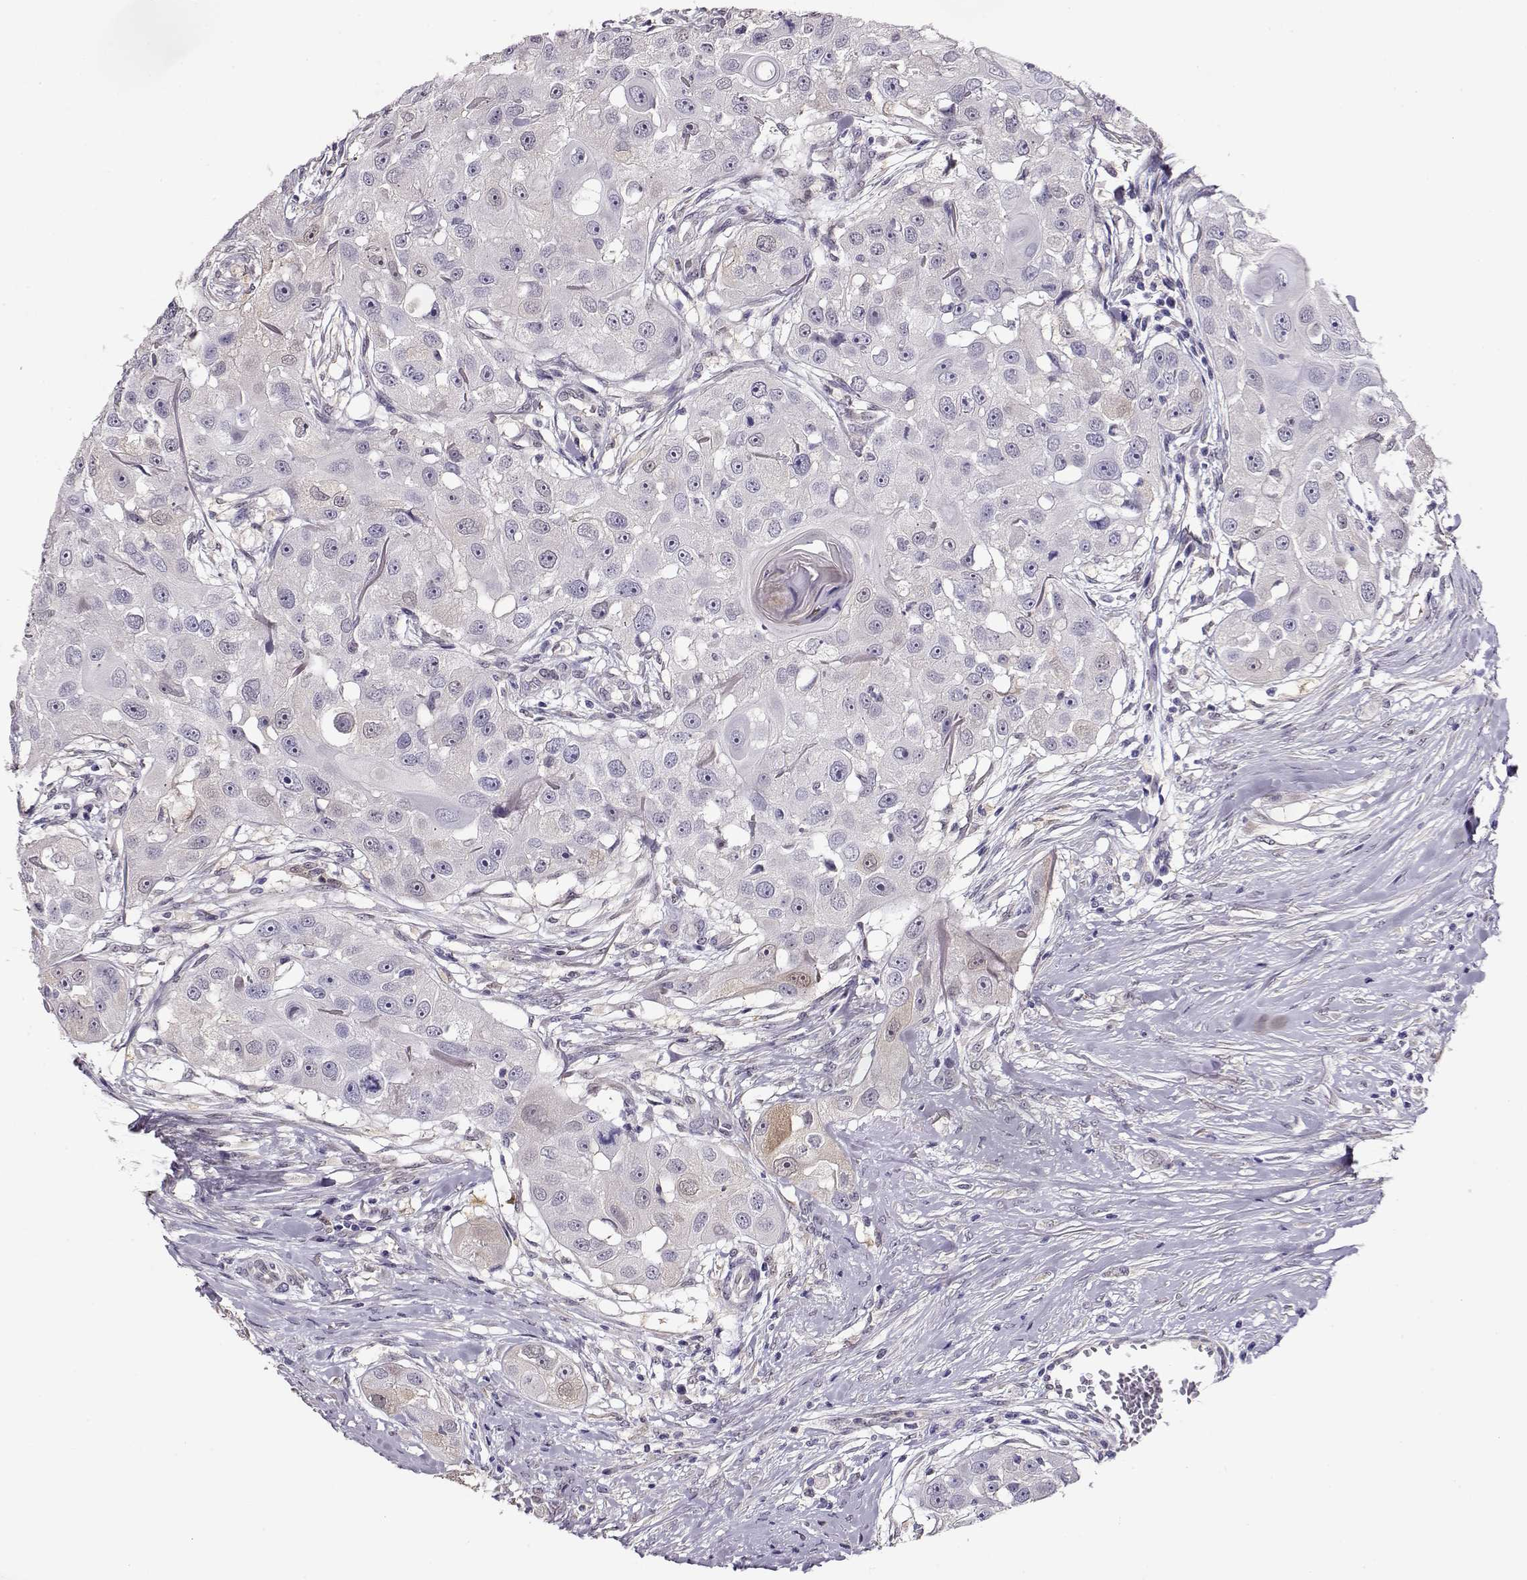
{"staining": {"intensity": "negative", "quantity": "none", "location": "none"}, "tissue": "head and neck cancer", "cell_type": "Tumor cells", "image_type": "cancer", "snomed": [{"axis": "morphology", "description": "Squamous cell carcinoma, NOS"}, {"axis": "topography", "description": "Head-Neck"}], "caption": "Tumor cells are negative for protein expression in human head and neck cancer.", "gene": "CCR8", "patient": {"sex": "male", "age": 51}}